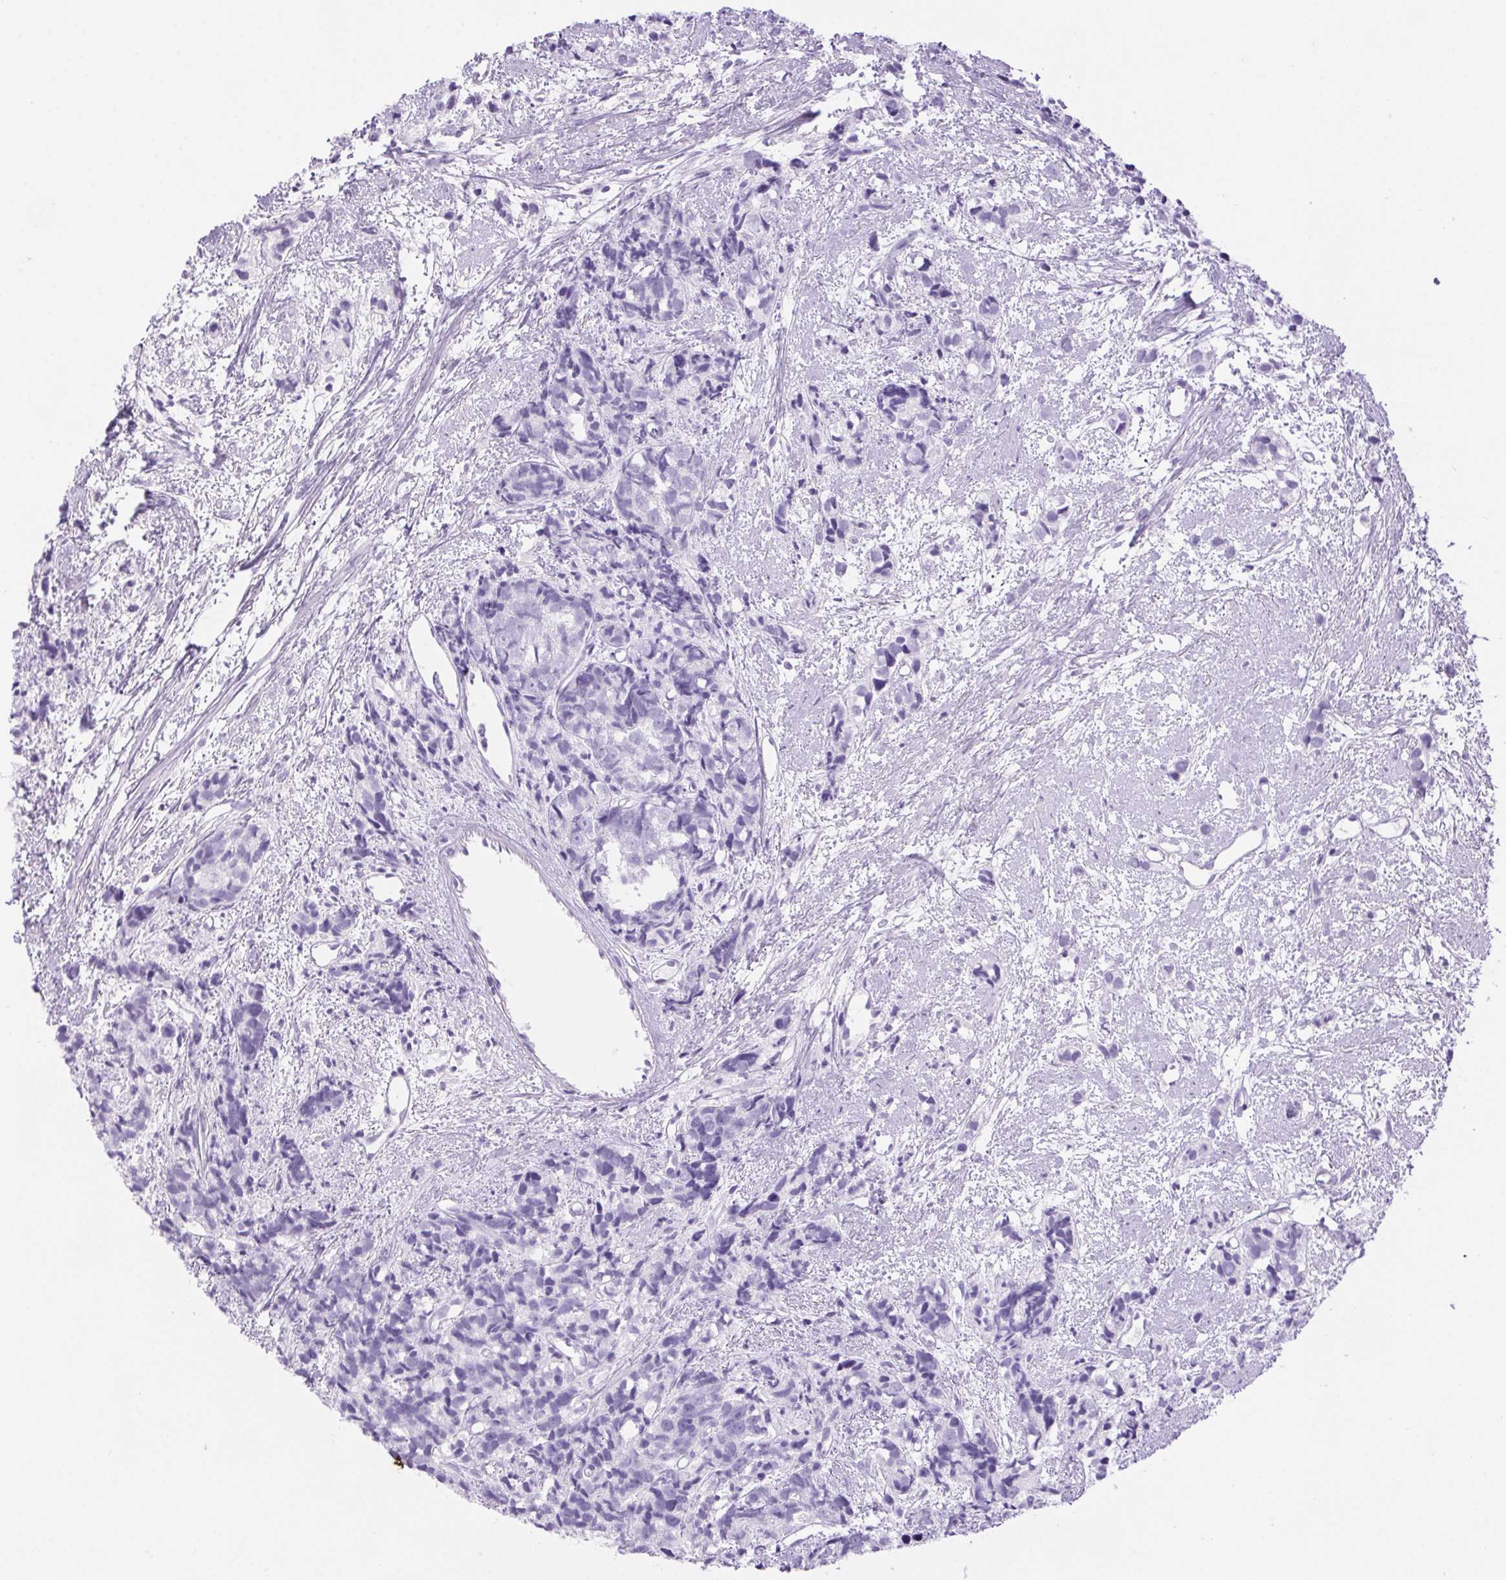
{"staining": {"intensity": "negative", "quantity": "none", "location": "none"}, "tissue": "prostate cancer", "cell_type": "Tumor cells", "image_type": "cancer", "snomed": [{"axis": "morphology", "description": "Adenocarcinoma, High grade"}, {"axis": "topography", "description": "Prostate"}], "caption": "IHC micrograph of adenocarcinoma (high-grade) (prostate) stained for a protein (brown), which demonstrates no positivity in tumor cells.", "gene": "ERP27", "patient": {"sex": "male", "age": 77}}